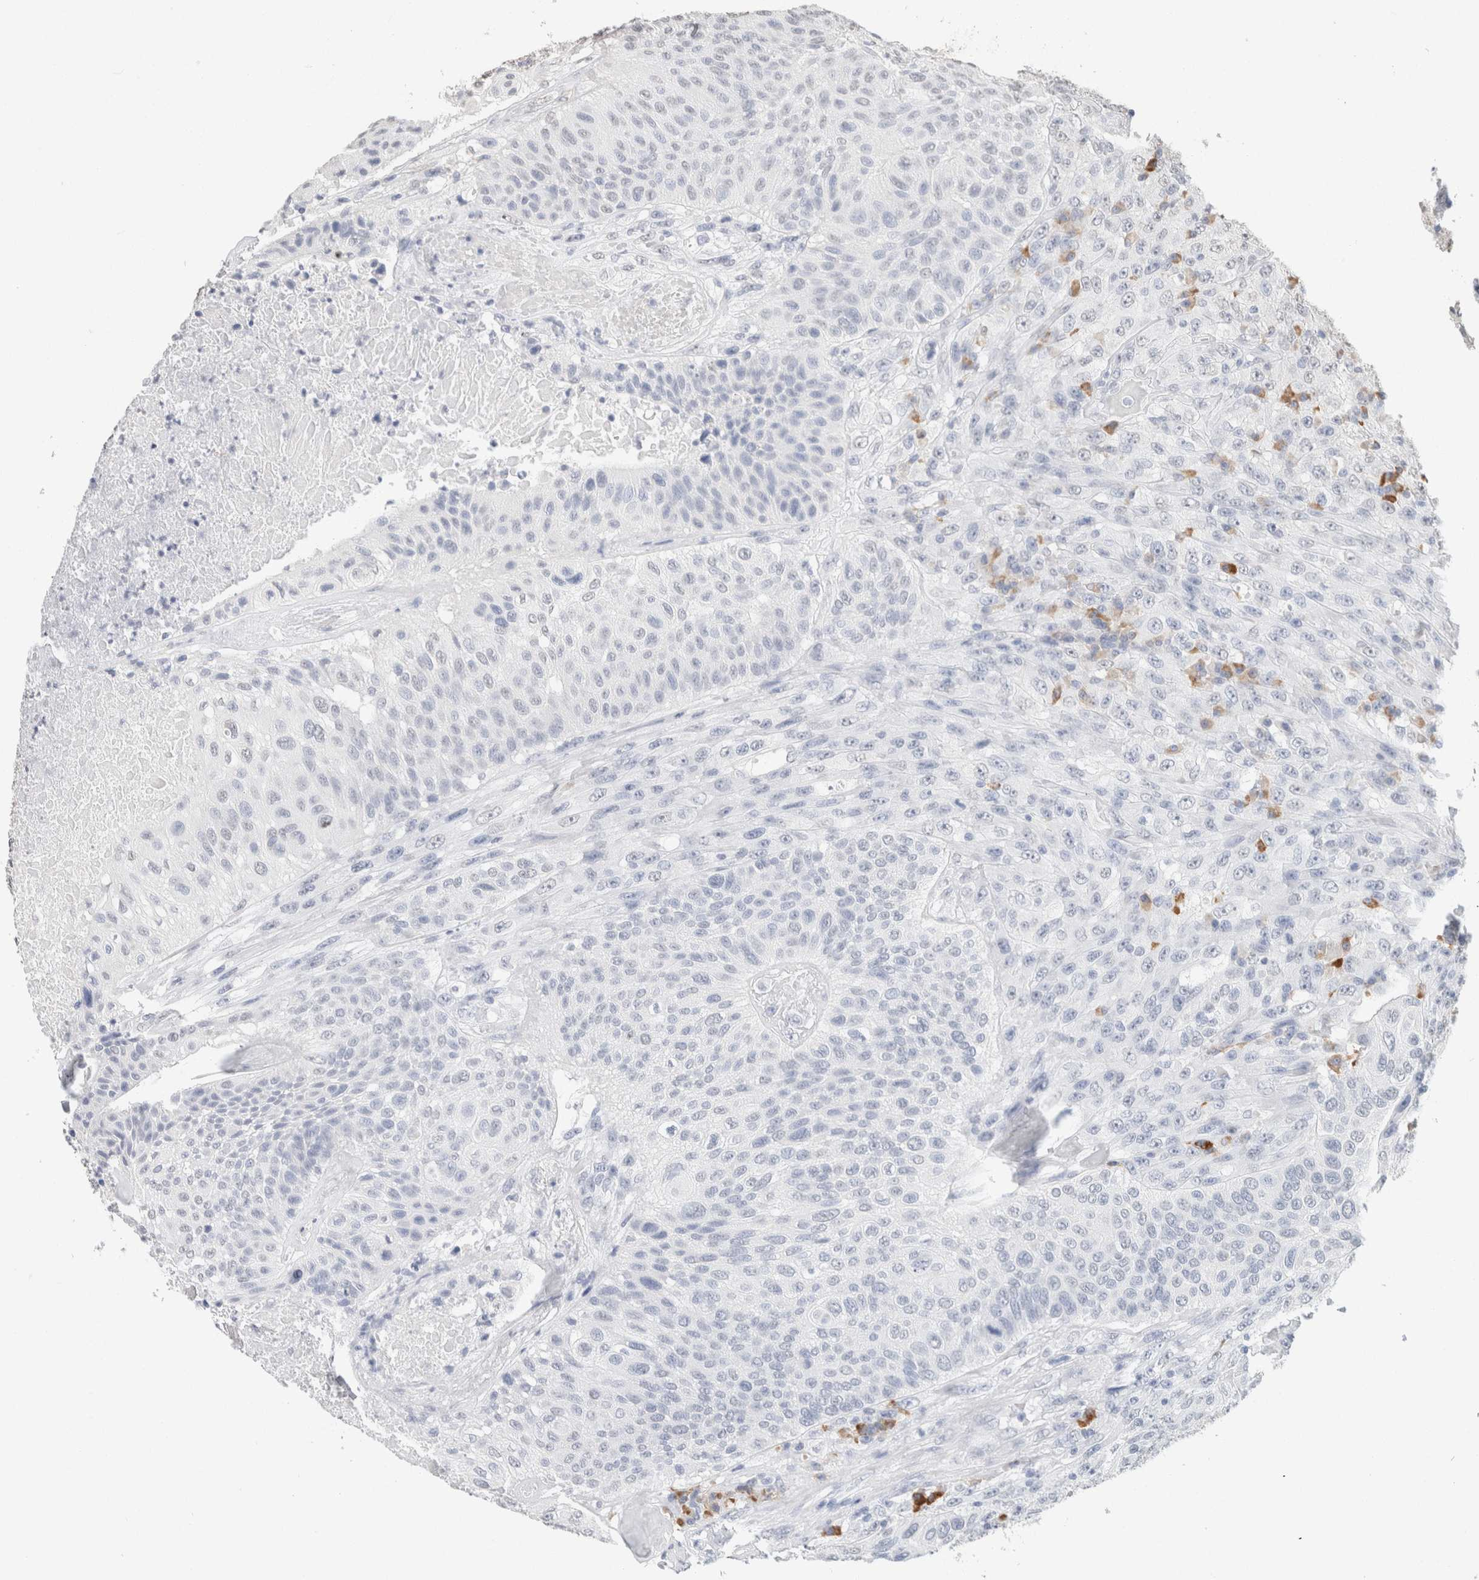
{"staining": {"intensity": "negative", "quantity": "none", "location": "none"}, "tissue": "urothelial cancer", "cell_type": "Tumor cells", "image_type": "cancer", "snomed": [{"axis": "morphology", "description": "Urothelial carcinoma, High grade"}, {"axis": "topography", "description": "Urinary bladder"}], "caption": "Tumor cells show no significant expression in urothelial cancer. The staining is performed using DAB (3,3'-diaminobenzidine) brown chromogen with nuclei counter-stained in using hematoxylin.", "gene": "CD80", "patient": {"sex": "male", "age": 66}}